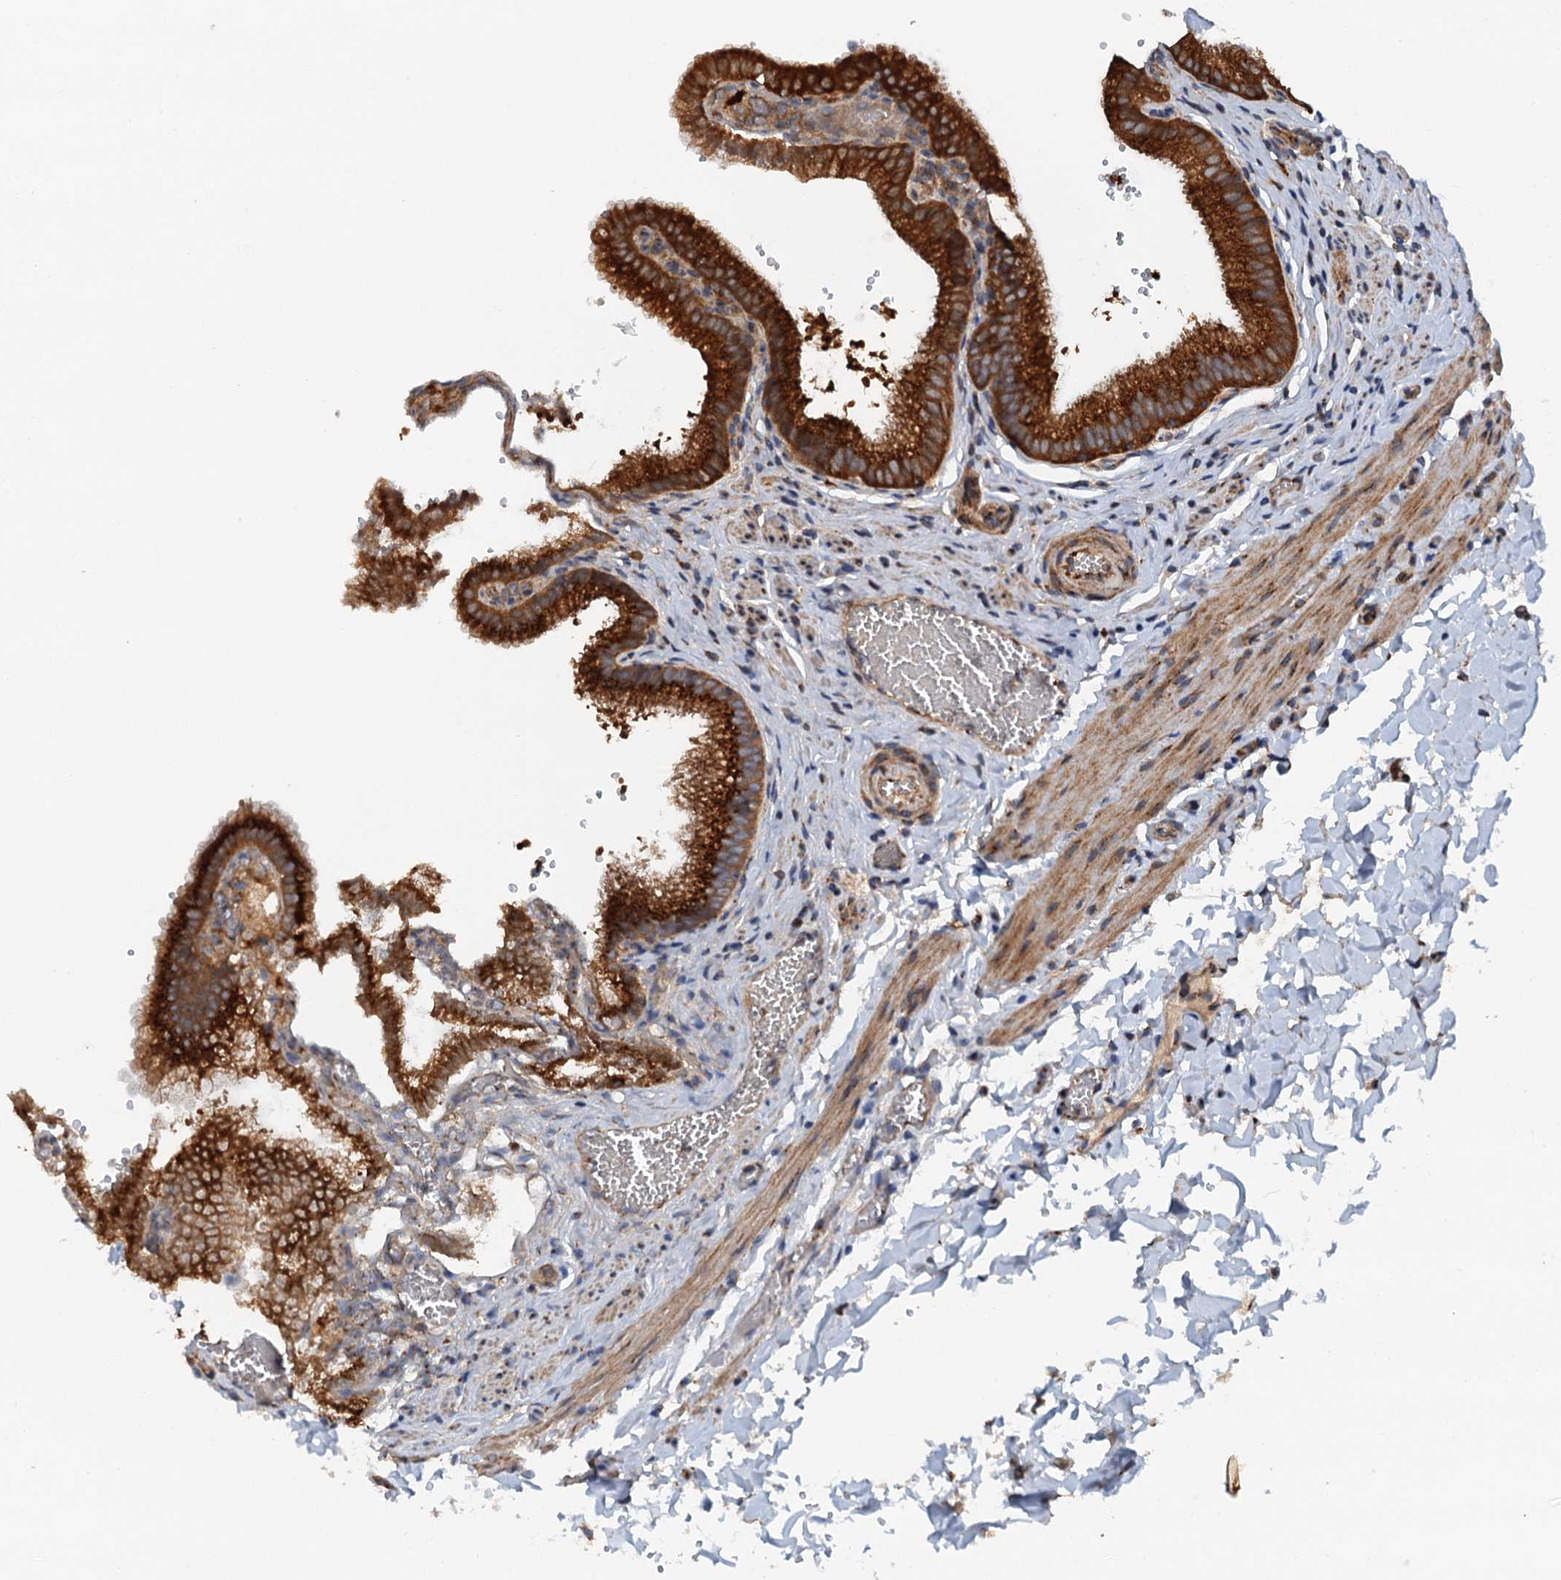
{"staining": {"intensity": "strong", "quantity": ">75%", "location": "cytoplasmic/membranous"}, "tissue": "gallbladder", "cell_type": "Glandular cells", "image_type": "normal", "snomed": [{"axis": "morphology", "description": "Normal tissue, NOS"}, {"axis": "topography", "description": "Gallbladder"}], "caption": "Human gallbladder stained with a protein marker exhibits strong staining in glandular cells.", "gene": "COG3", "patient": {"sex": "male", "age": 38}}